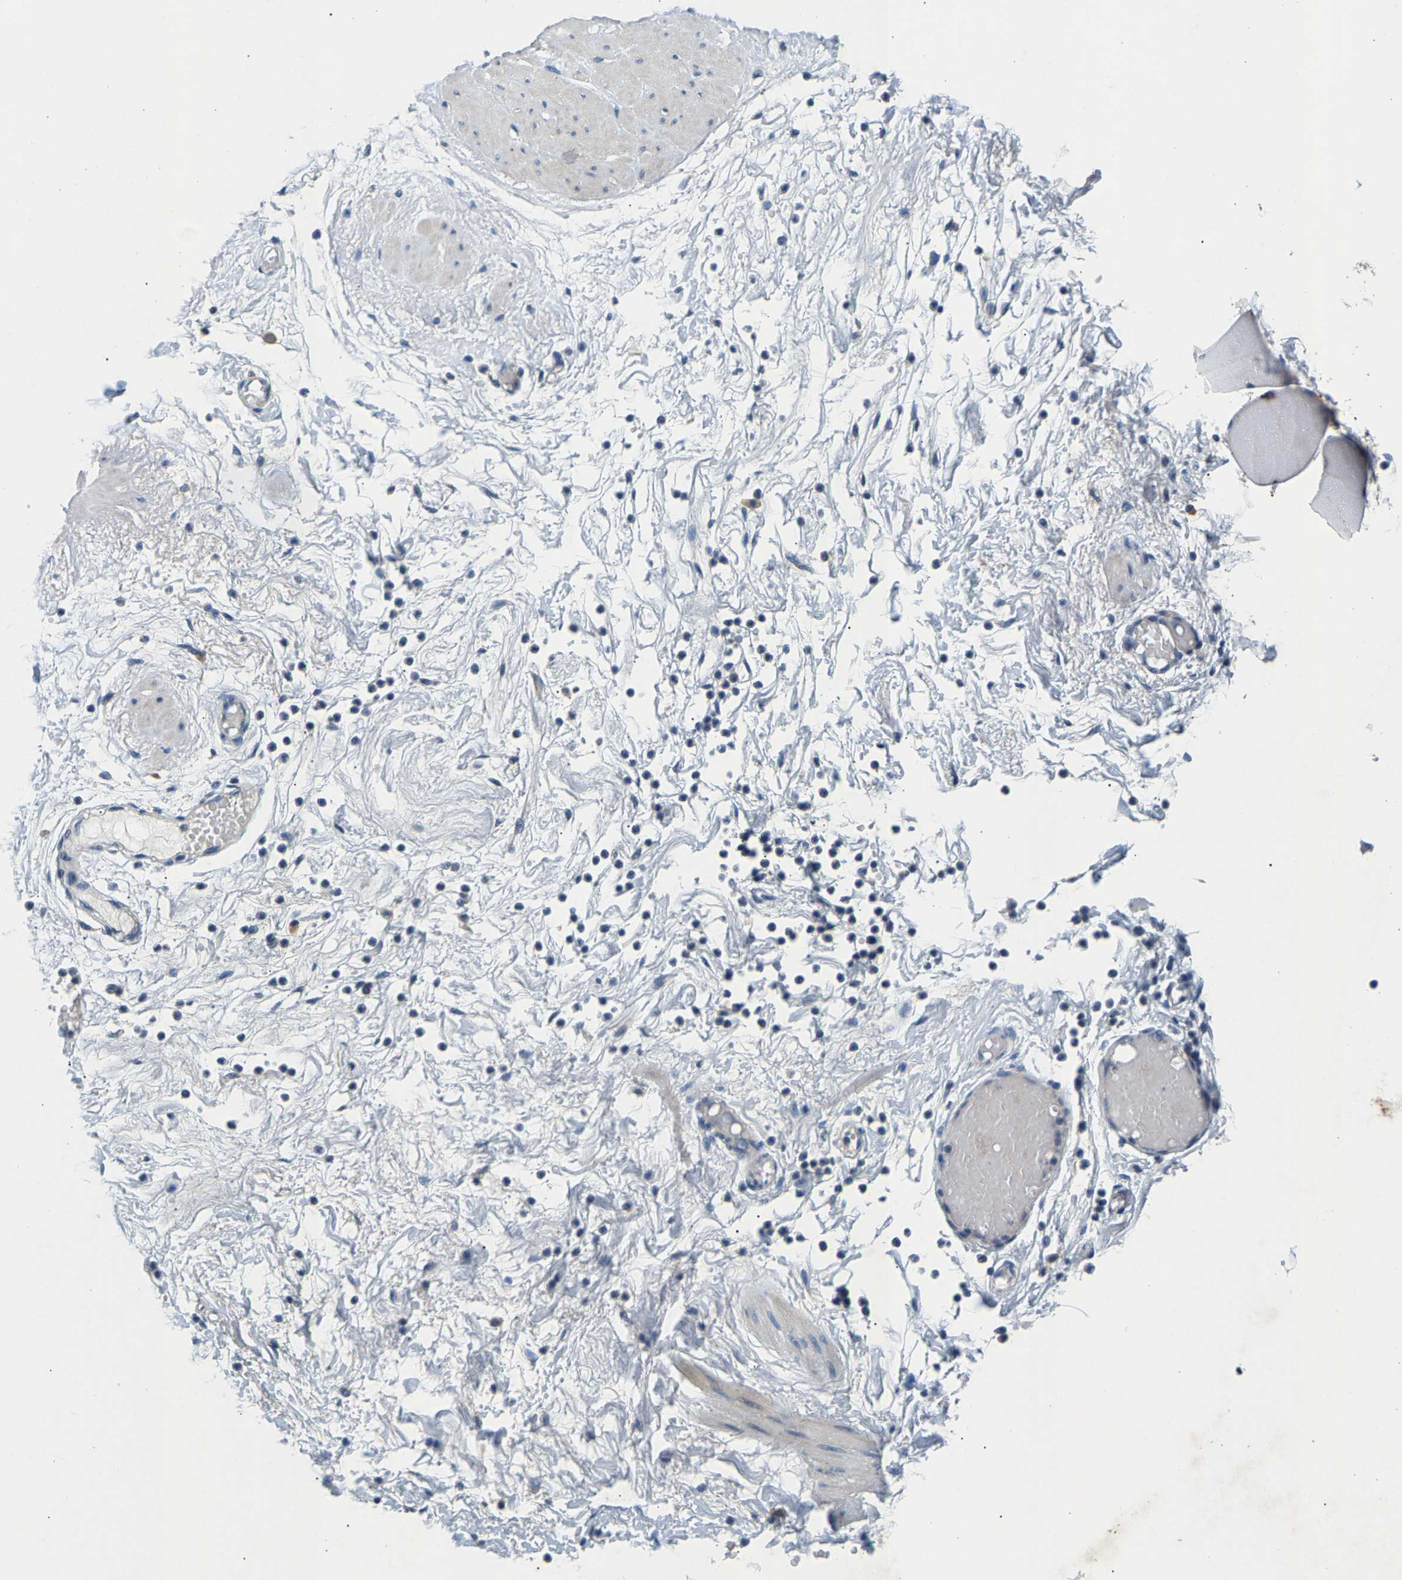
{"staining": {"intensity": "negative", "quantity": "none", "location": "none"}, "tissue": "adipose tissue", "cell_type": "Adipocytes", "image_type": "normal", "snomed": [{"axis": "morphology", "description": "Normal tissue, NOS"}, {"axis": "topography", "description": "Soft tissue"}, {"axis": "topography", "description": "Vascular tissue"}], "caption": "Immunohistochemistry (IHC) of normal human adipose tissue exhibits no staining in adipocytes.", "gene": "NT5C", "patient": {"sex": "female", "age": 35}}